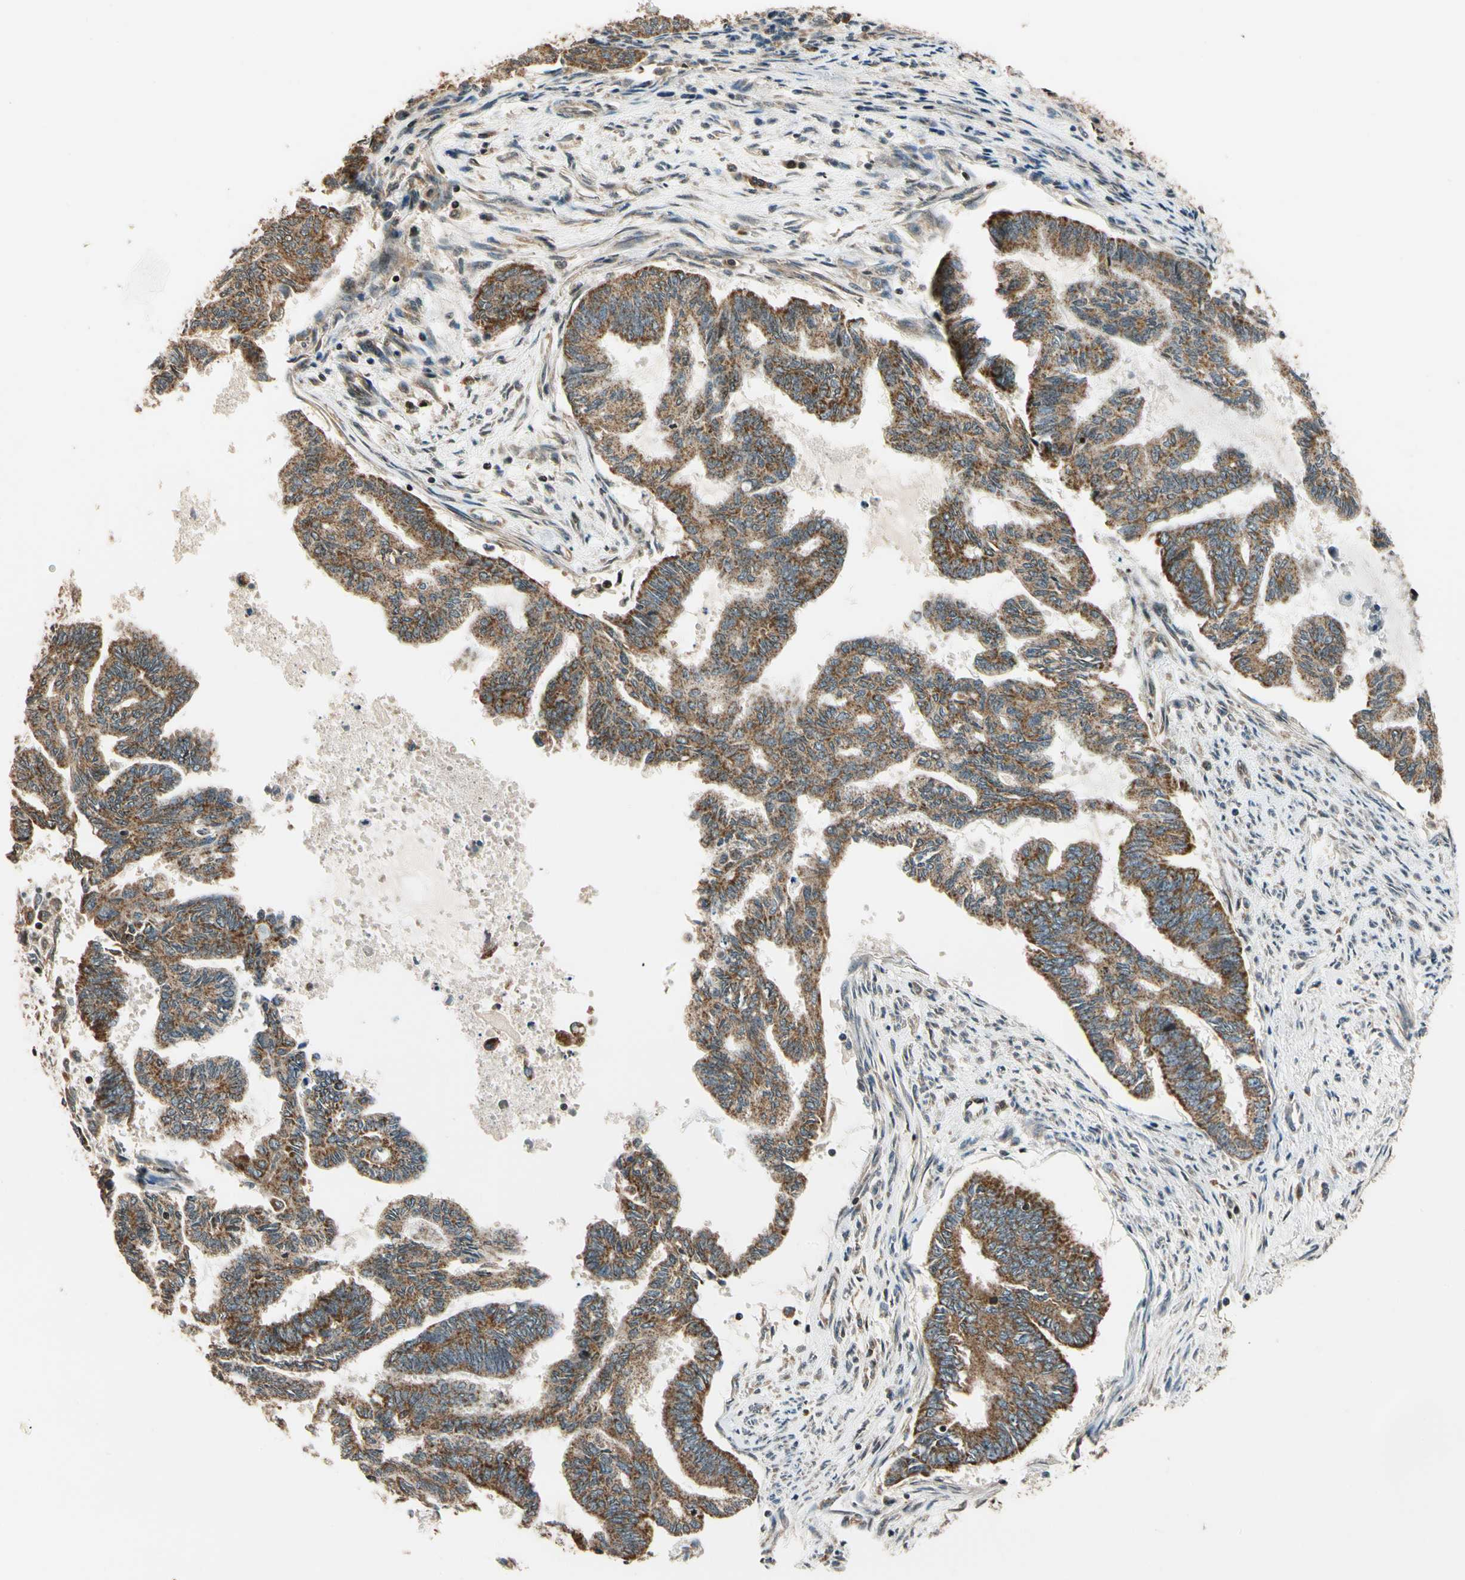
{"staining": {"intensity": "moderate", "quantity": ">75%", "location": "cytoplasmic/membranous"}, "tissue": "endometrial cancer", "cell_type": "Tumor cells", "image_type": "cancer", "snomed": [{"axis": "morphology", "description": "Adenocarcinoma, NOS"}, {"axis": "topography", "description": "Endometrium"}], "caption": "Immunohistochemistry (IHC) micrograph of adenocarcinoma (endometrial) stained for a protein (brown), which exhibits medium levels of moderate cytoplasmic/membranous expression in approximately >75% of tumor cells.", "gene": "HECW1", "patient": {"sex": "female", "age": 86}}